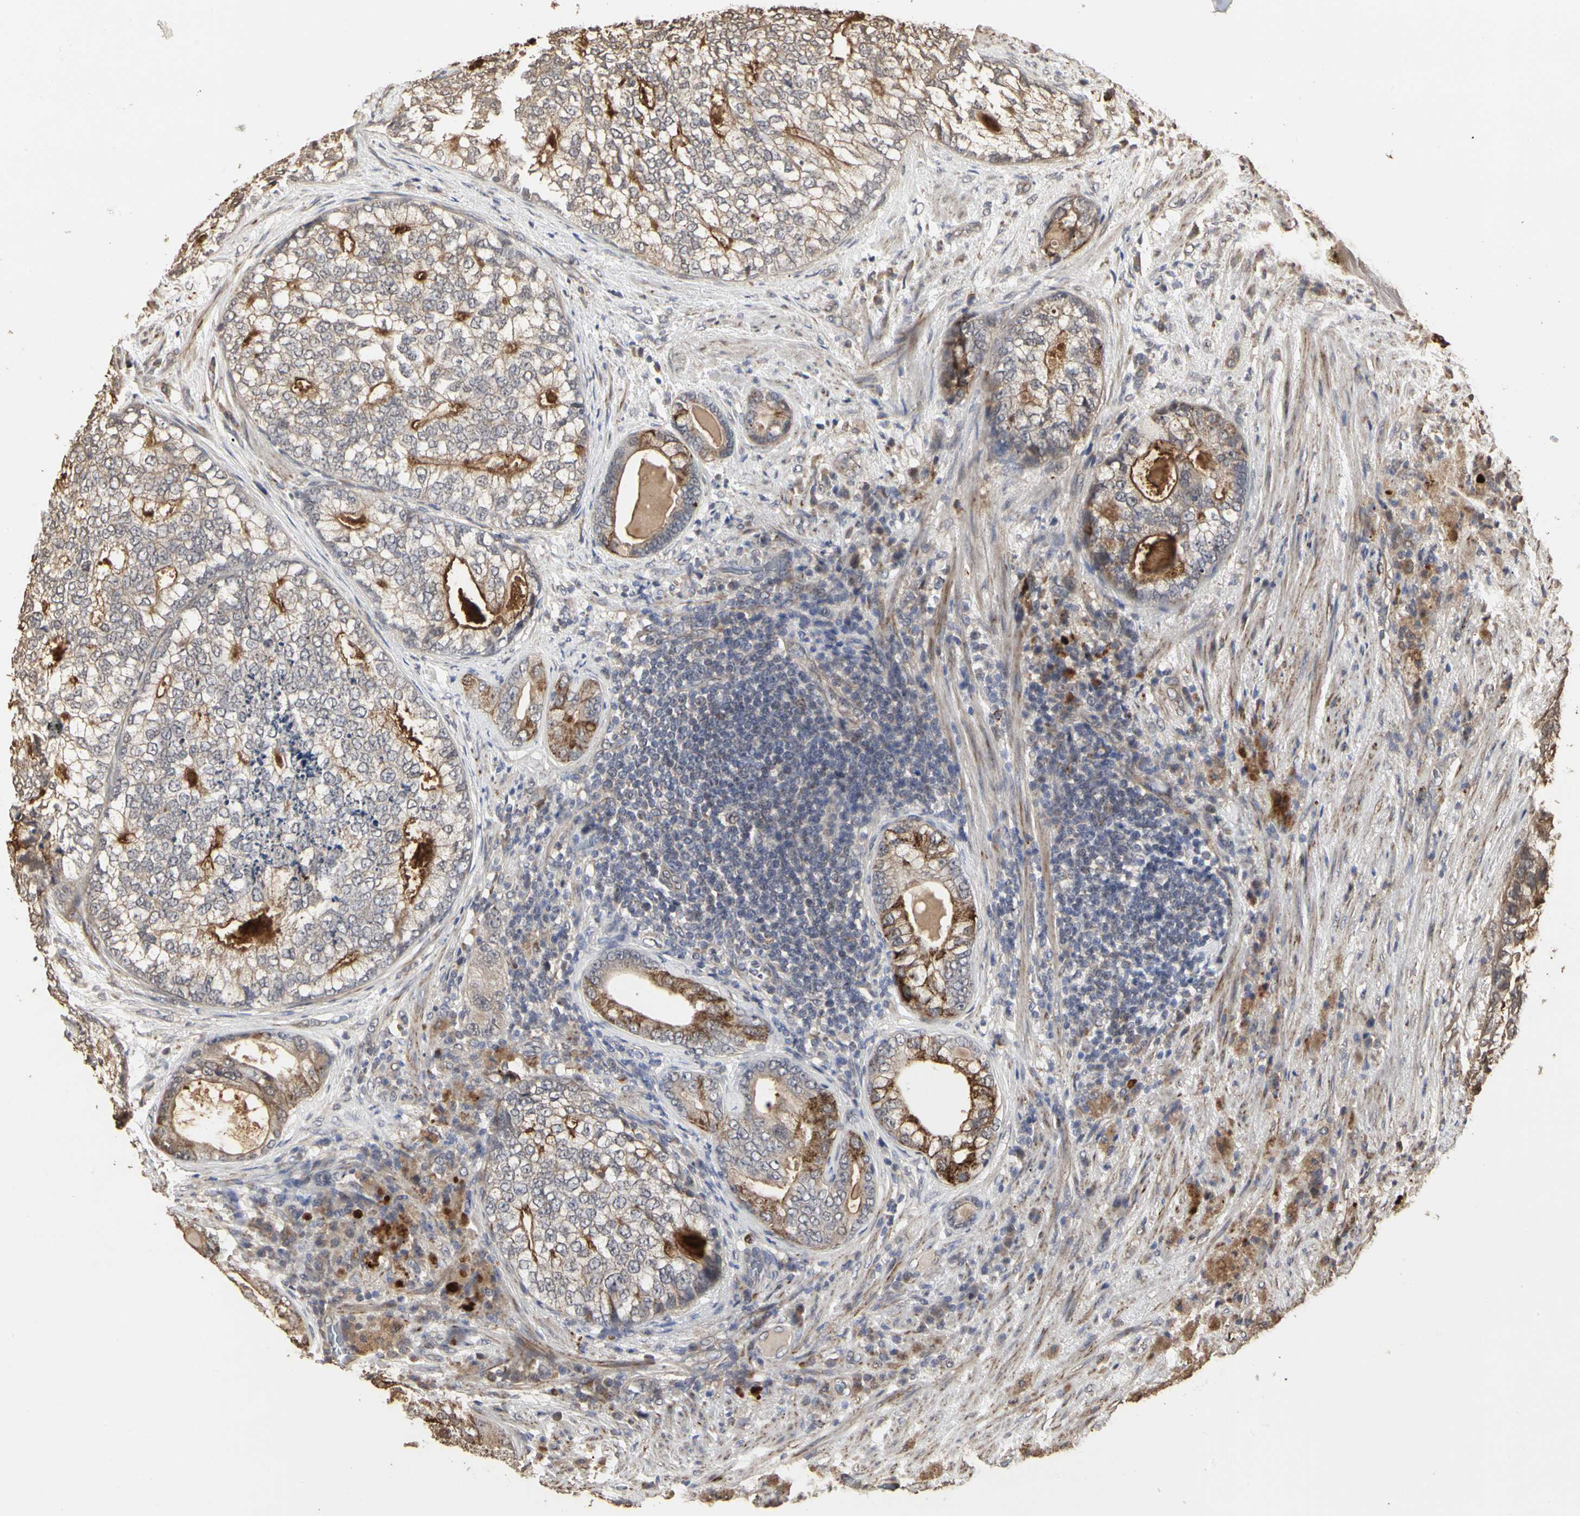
{"staining": {"intensity": "moderate", "quantity": "25%-75%", "location": "cytoplasmic/membranous"}, "tissue": "prostate cancer", "cell_type": "Tumor cells", "image_type": "cancer", "snomed": [{"axis": "morphology", "description": "Adenocarcinoma, High grade"}, {"axis": "topography", "description": "Prostate"}], "caption": "A brown stain labels moderate cytoplasmic/membranous positivity of a protein in prostate cancer (high-grade adenocarcinoma) tumor cells.", "gene": "TAOK1", "patient": {"sex": "male", "age": 66}}